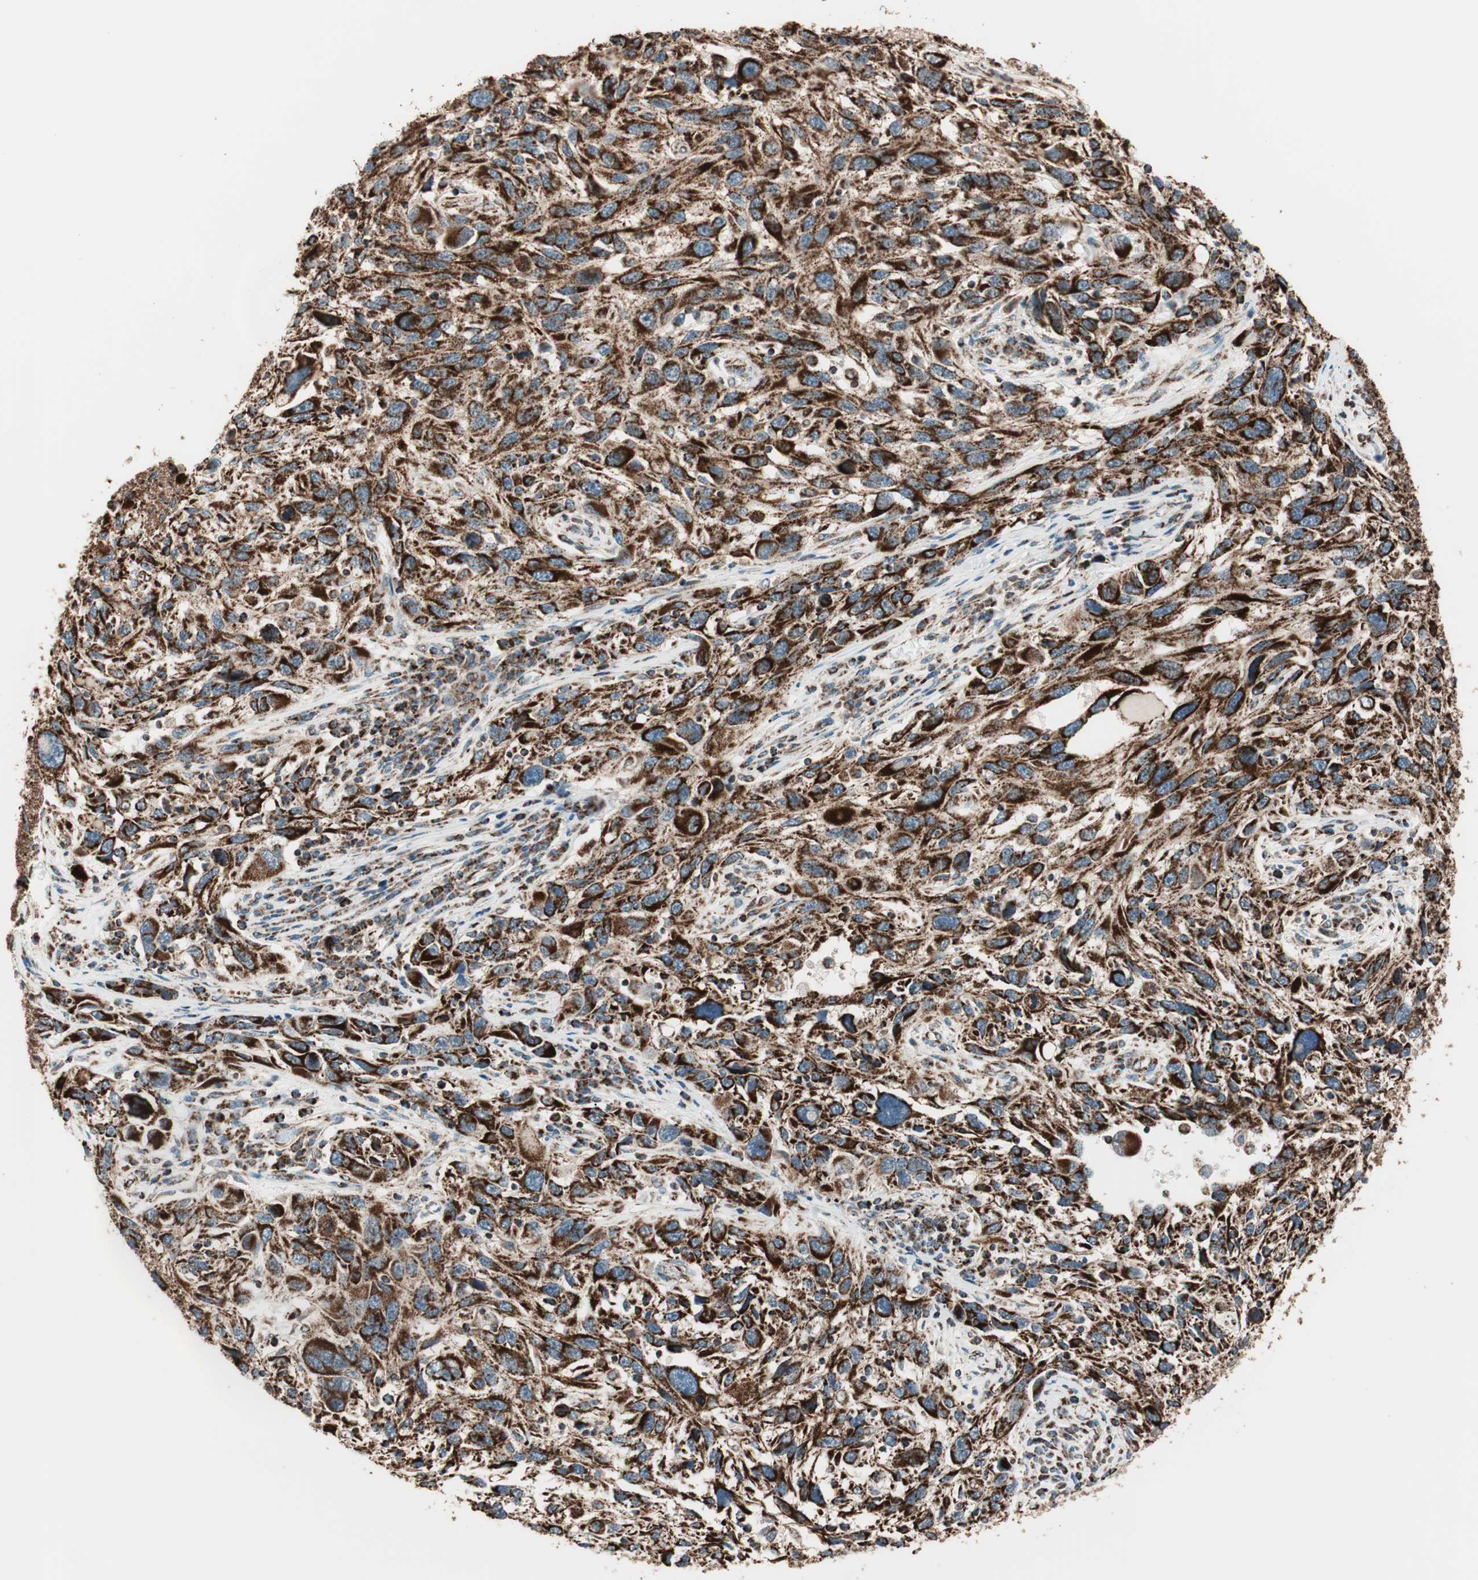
{"staining": {"intensity": "strong", "quantity": ">75%", "location": "cytoplasmic/membranous"}, "tissue": "melanoma", "cell_type": "Tumor cells", "image_type": "cancer", "snomed": [{"axis": "morphology", "description": "Malignant melanoma, NOS"}, {"axis": "topography", "description": "Skin"}], "caption": "Immunohistochemical staining of melanoma exhibits high levels of strong cytoplasmic/membranous protein positivity in approximately >75% of tumor cells. The protein is stained brown, and the nuclei are stained in blue (DAB (3,3'-diaminobenzidine) IHC with brightfield microscopy, high magnification).", "gene": "TOMM22", "patient": {"sex": "male", "age": 53}}